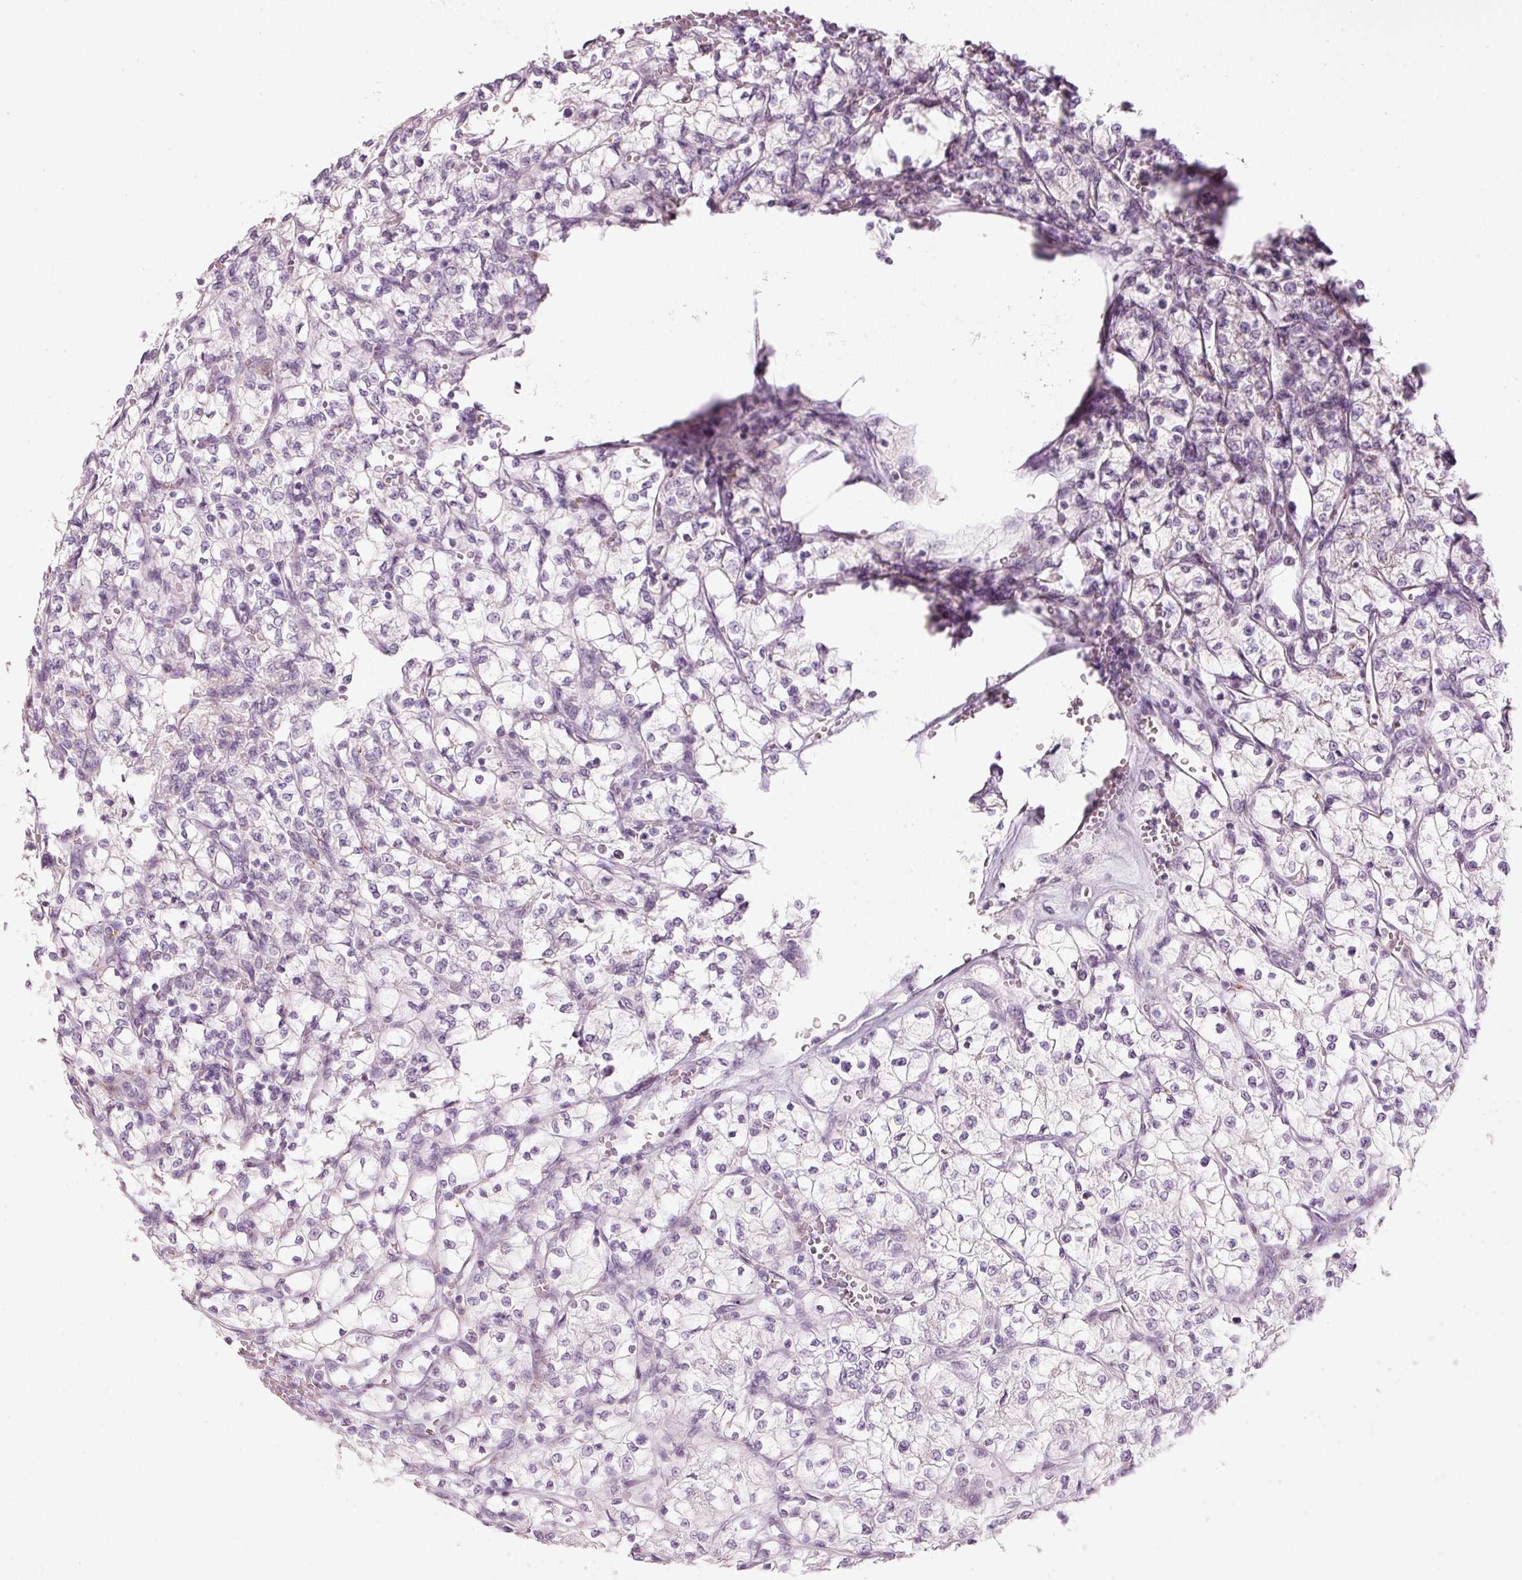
{"staining": {"intensity": "negative", "quantity": "none", "location": "none"}, "tissue": "renal cancer", "cell_type": "Tumor cells", "image_type": "cancer", "snomed": [{"axis": "morphology", "description": "Adenocarcinoma, NOS"}, {"axis": "topography", "description": "Kidney"}], "caption": "The image displays no significant staining in tumor cells of renal cancer.", "gene": "LECT2", "patient": {"sex": "female", "age": 64}}